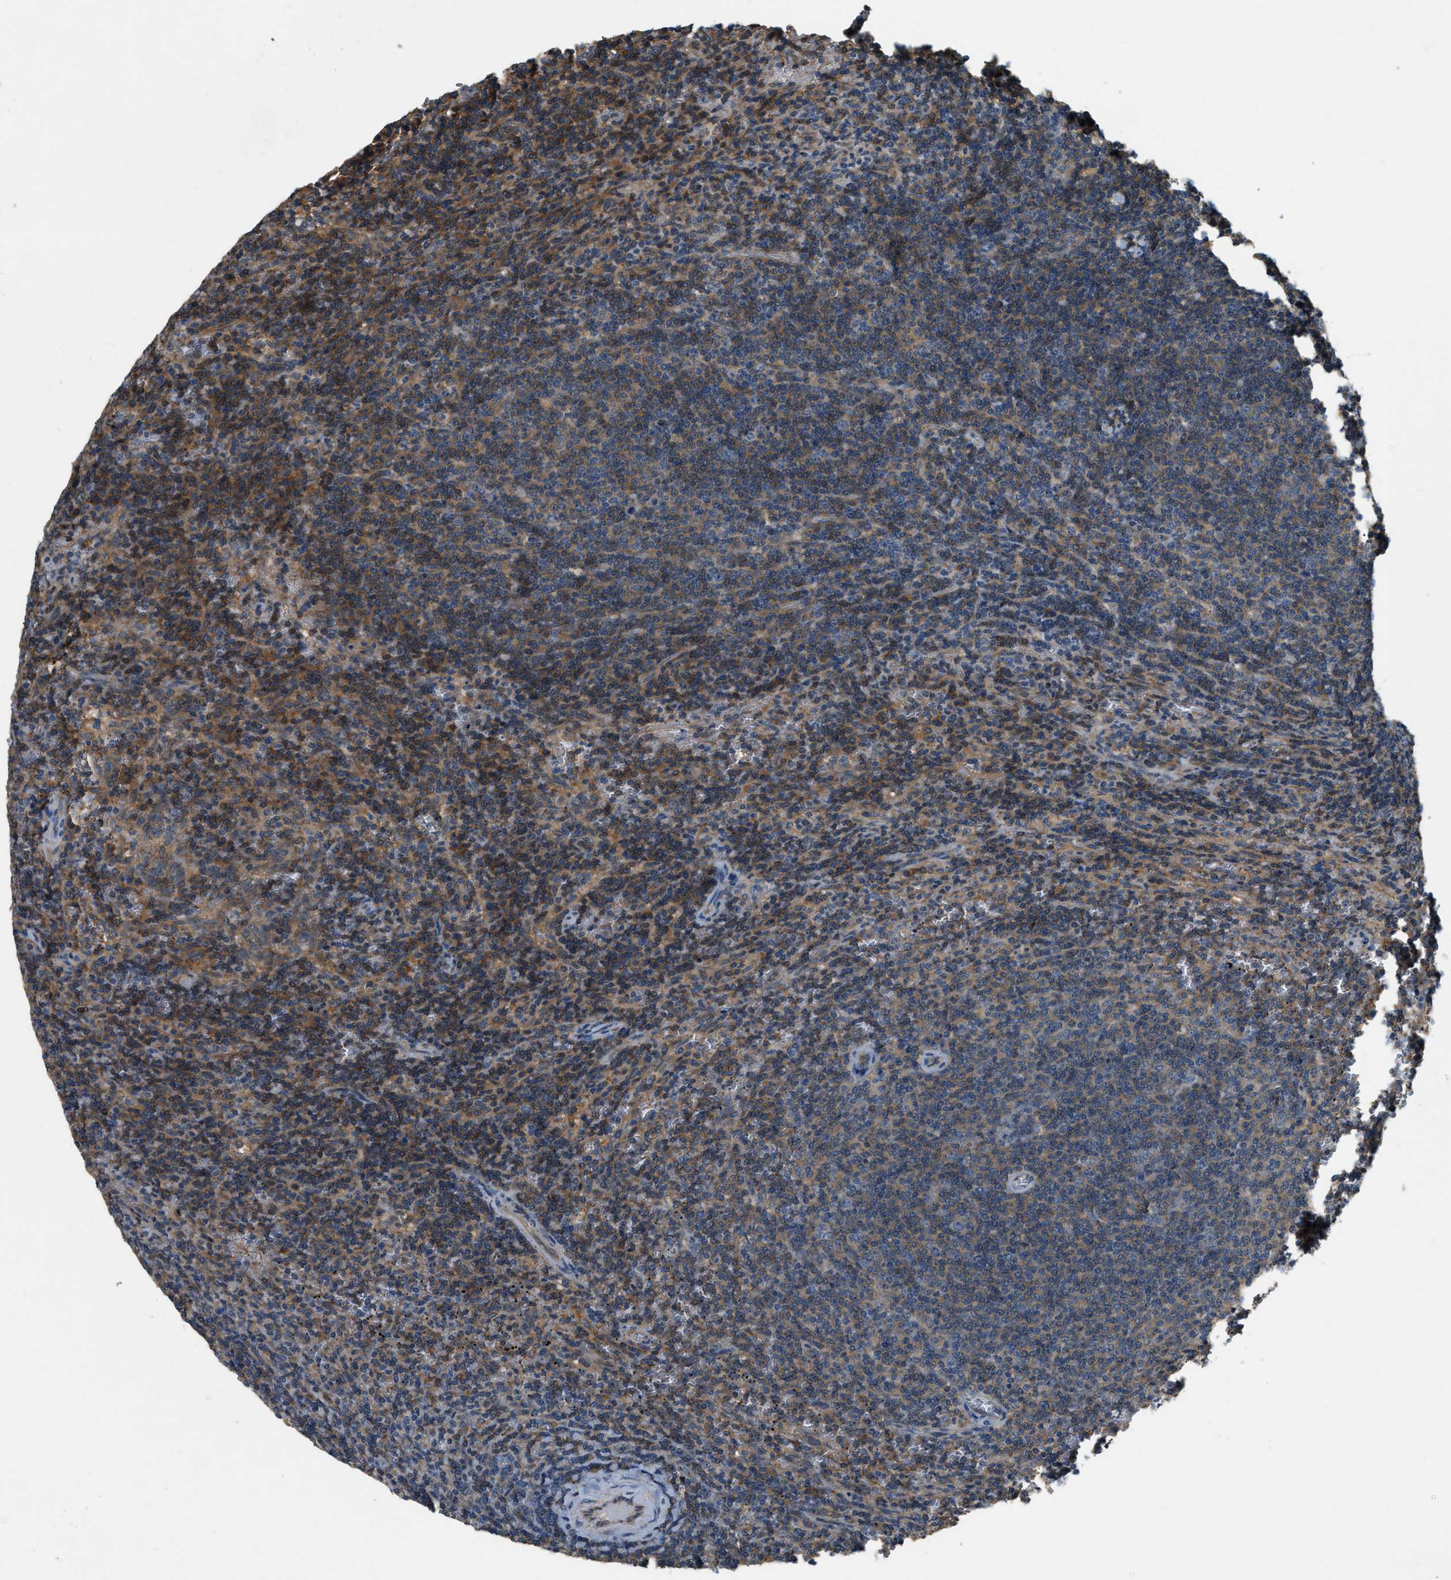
{"staining": {"intensity": "moderate", "quantity": "25%-75%", "location": "cytoplasmic/membranous,nuclear"}, "tissue": "lymphoma", "cell_type": "Tumor cells", "image_type": "cancer", "snomed": [{"axis": "morphology", "description": "Malignant lymphoma, non-Hodgkin's type, Low grade"}, {"axis": "topography", "description": "Spleen"}], "caption": "Lymphoma was stained to show a protein in brown. There is medium levels of moderate cytoplasmic/membranous and nuclear expression in approximately 25%-75% of tumor cells.", "gene": "CFLAR", "patient": {"sex": "female", "age": 50}}